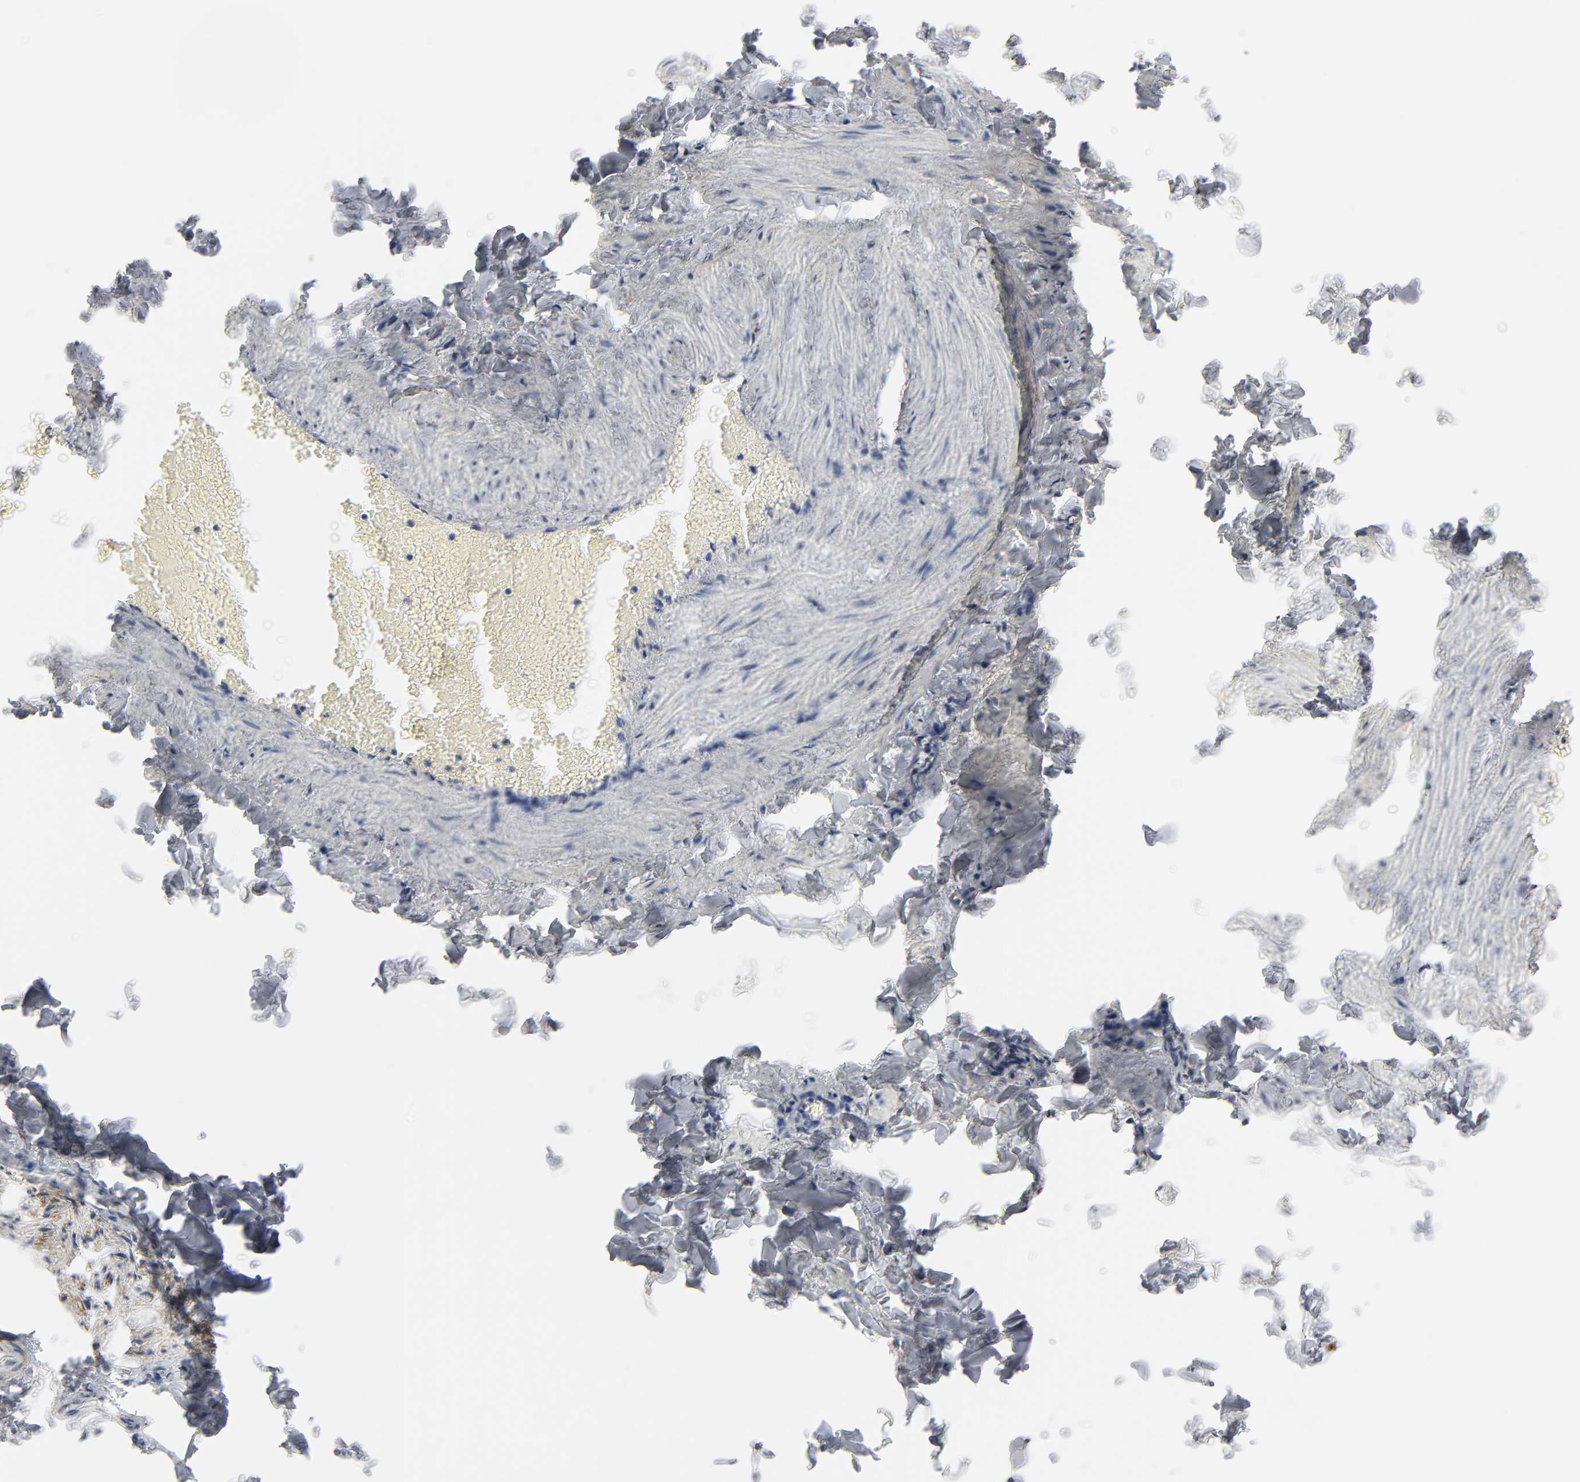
{"staining": {"intensity": "moderate", "quantity": ">75%", "location": "cytoplasmic/membranous"}, "tissue": "adipose tissue", "cell_type": "Adipocytes", "image_type": "normal", "snomed": [{"axis": "morphology", "description": "Normal tissue, NOS"}, {"axis": "topography", "description": "Vascular tissue"}], "caption": "Moderate cytoplasmic/membranous expression is appreciated in approximately >75% of adipocytes in unremarkable adipose tissue.", "gene": "POR", "patient": {"sex": "male", "age": 41}}